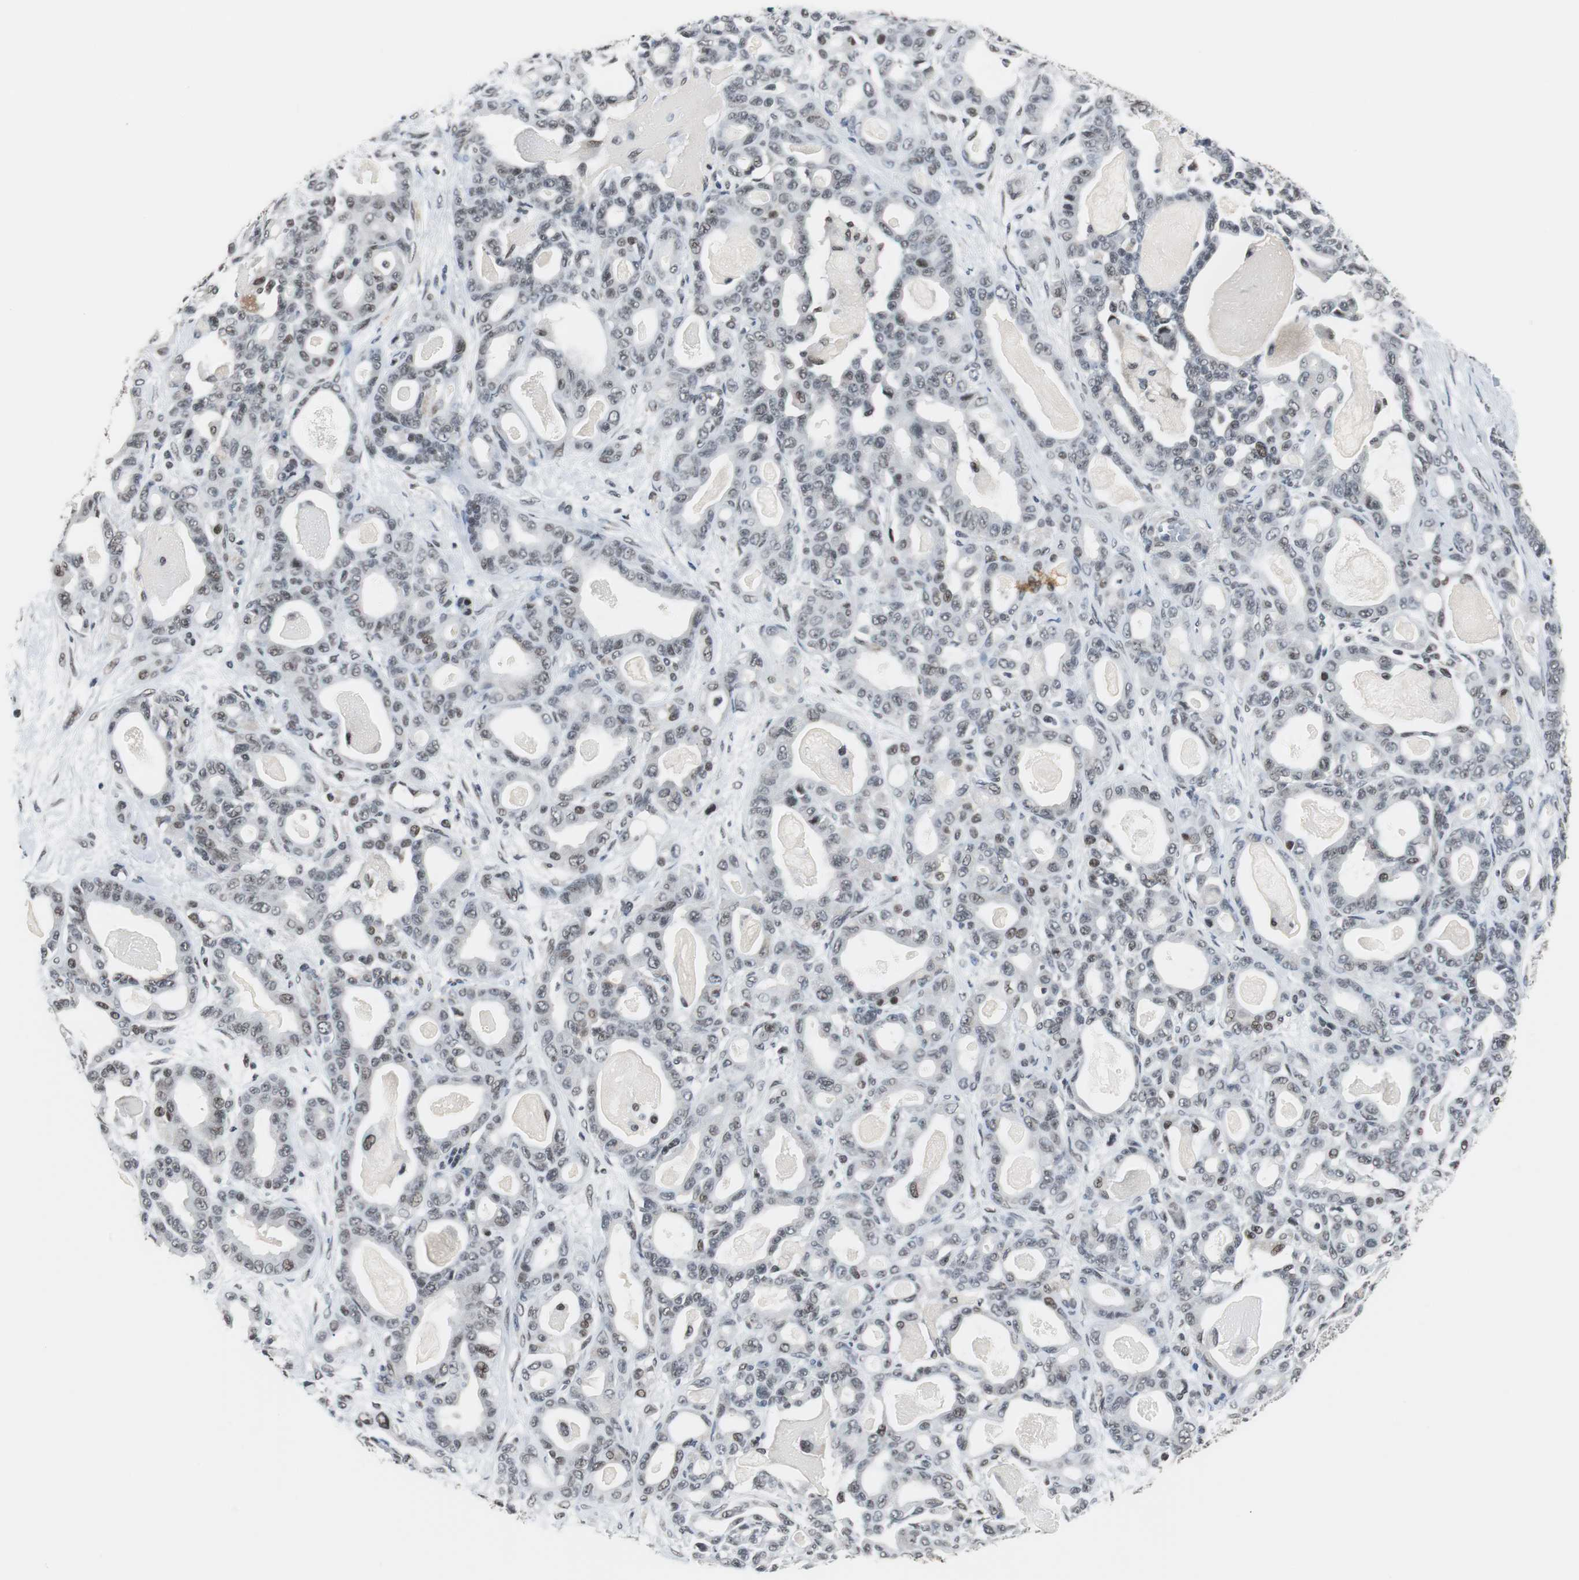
{"staining": {"intensity": "weak", "quantity": ">75%", "location": "nuclear"}, "tissue": "pancreatic cancer", "cell_type": "Tumor cells", "image_type": "cancer", "snomed": [{"axis": "morphology", "description": "Adenocarcinoma, NOS"}, {"axis": "topography", "description": "Pancreas"}], "caption": "This photomicrograph reveals pancreatic cancer stained with IHC to label a protein in brown. The nuclear of tumor cells show weak positivity for the protein. Nuclei are counter-stained blue.", "gene": "TAF7", "patient": {"sex": "male", "age": 63}}